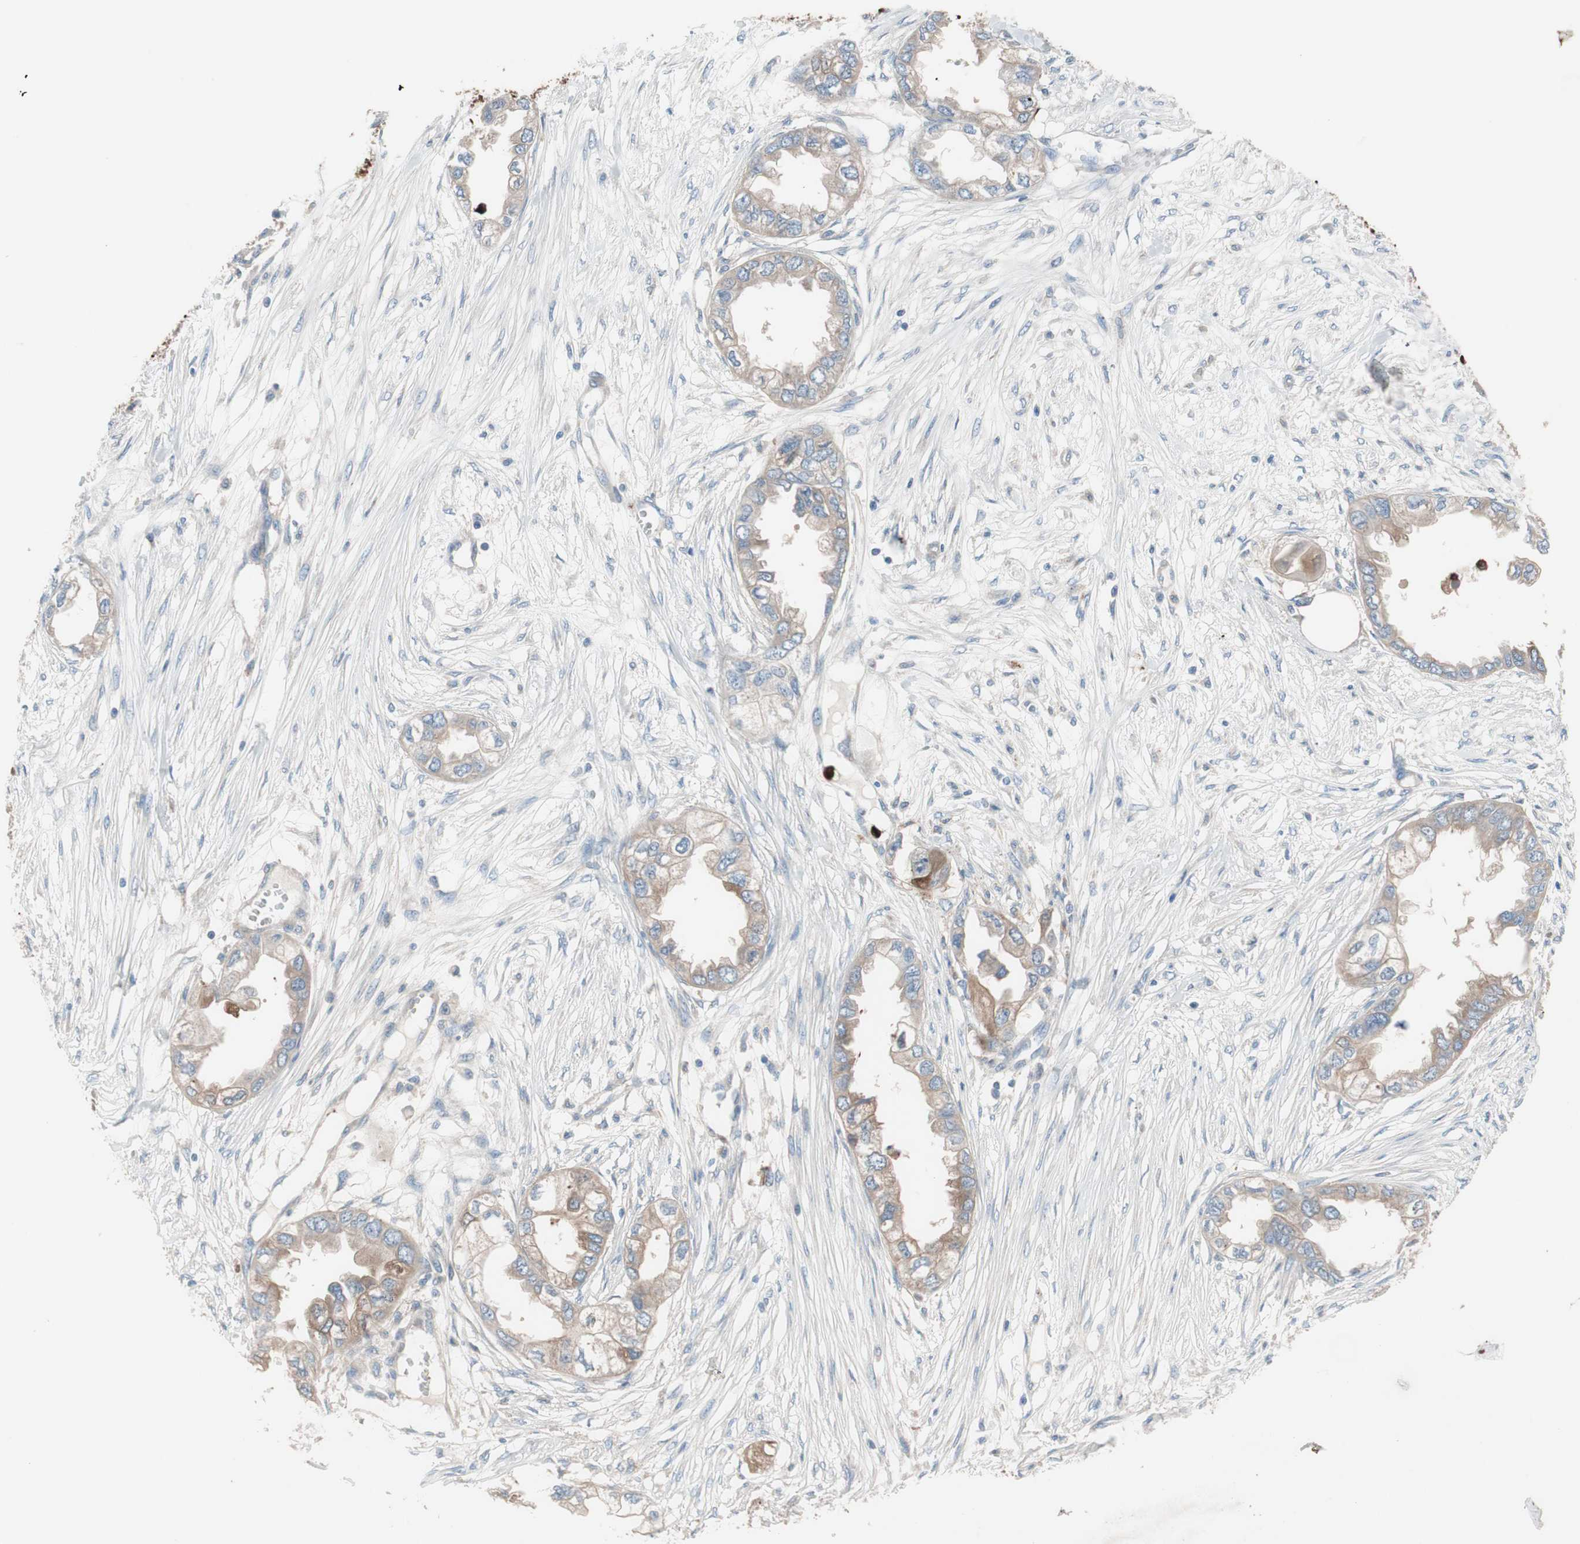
{"staining": {"intensity": "weak", "quantity": ">75%", "location": "cytoplasmic/membranous"}, "tissue": "endometrial cancer", "cell_type": "Tumor cells", "image_type": "cancer", "snomed": [{"axis": "morphology", "description": "Adenocarcinoma, NOS"}, {"axis": "topography", "description": "Endometrium"}], "caption": "Approximately >75% of tumor cells in endometrial cancer (adenocarcinoma) exhibit weak cytoplasmic/membranous protein expression as visualized by brown immunohistochemical staining.", "gene": "CLEC4D", "patient": {"sex": "female", "age": 67}}